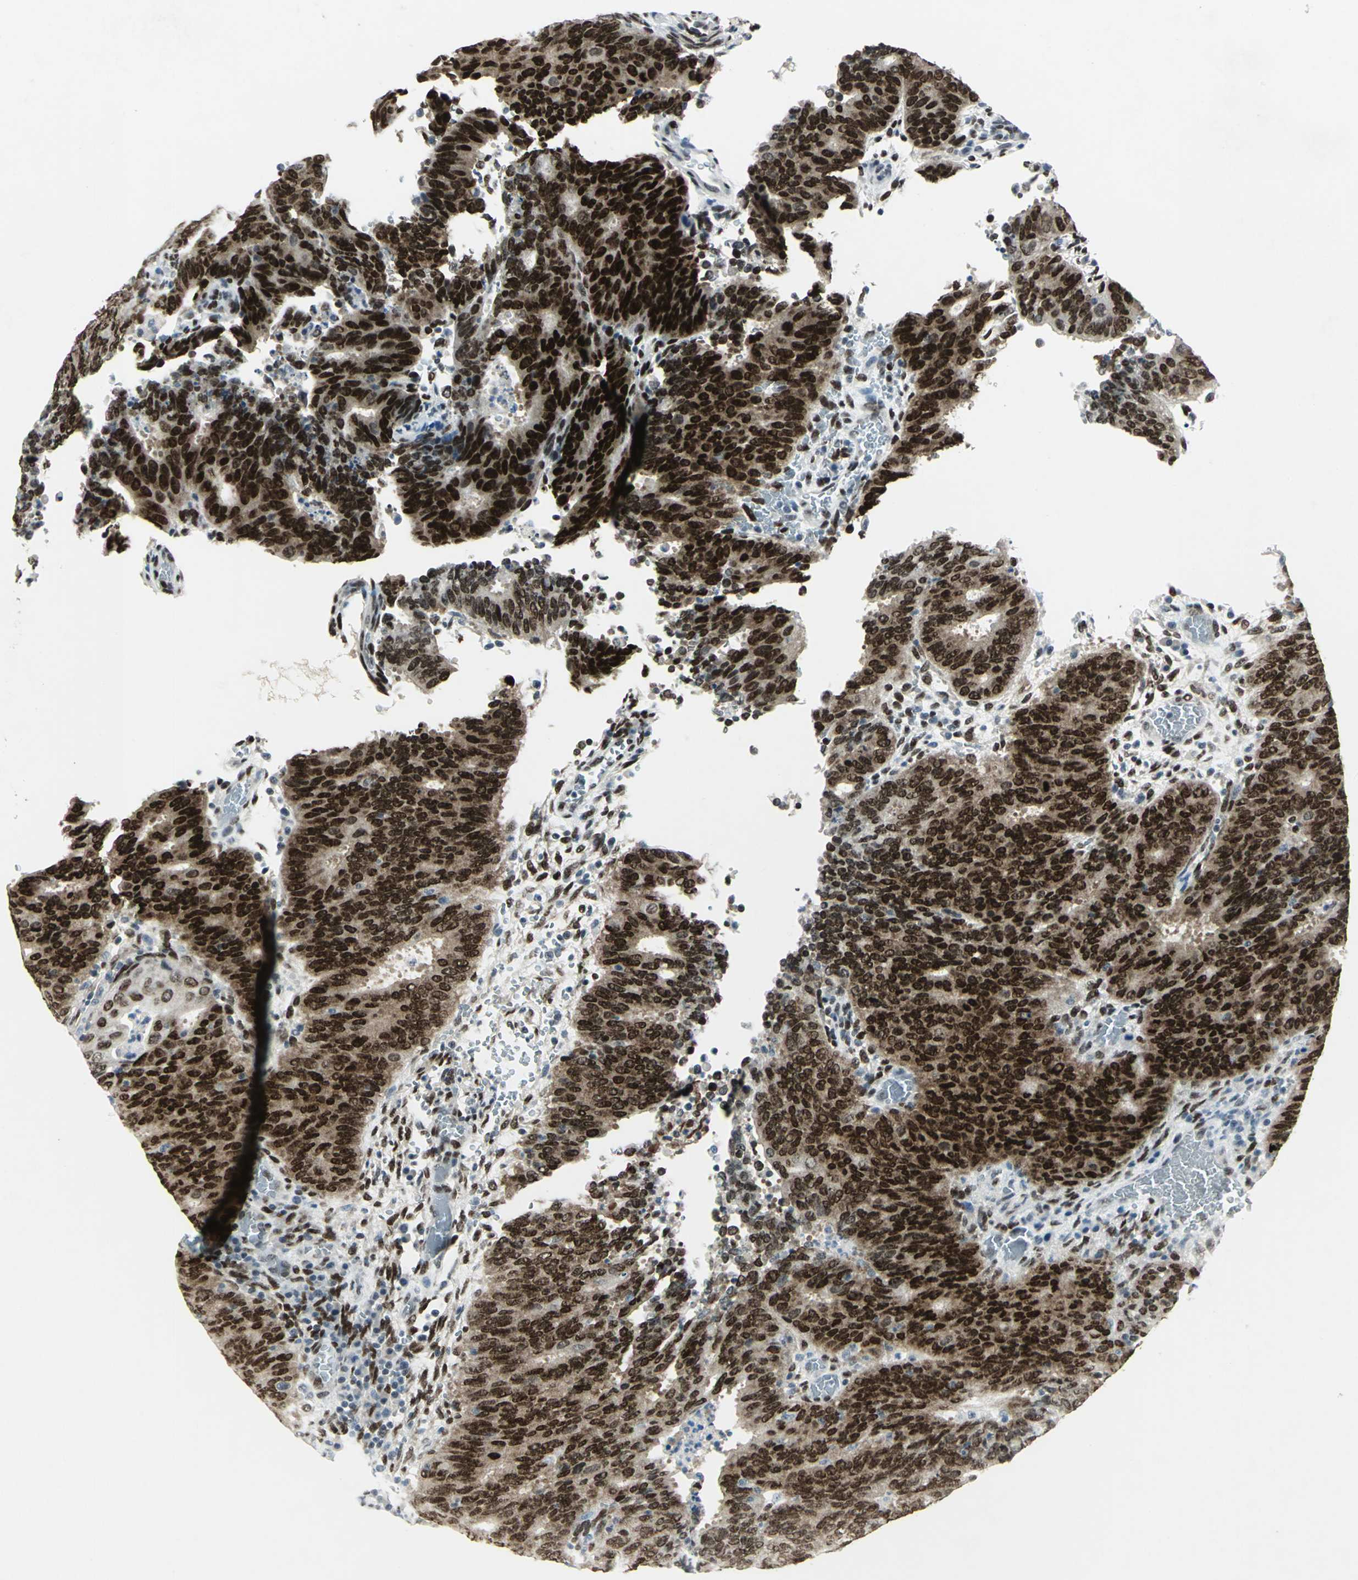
{"staining": {"intensity": "strong", "quantity": ">75%", "location": "nuclear"}, "tissue": "cervical cancer", "cell_type": "Tumor cells", "image_type": "cancer", "snomed": [{"axis": "morphology", "description": "Adenocarcinoma, NOS"}, {"axis": "topography", "description": "Cervix"}], "caption": "A high-resolution image shows immunohistochemistry (IHC) staining of cervical cancer (adenocarcinoma), which demonstrates strong nuclear expression in approximately >75% of tumor cells.", "gene": "MEIS2", "patient": {"sex": "female", "age": 44}}